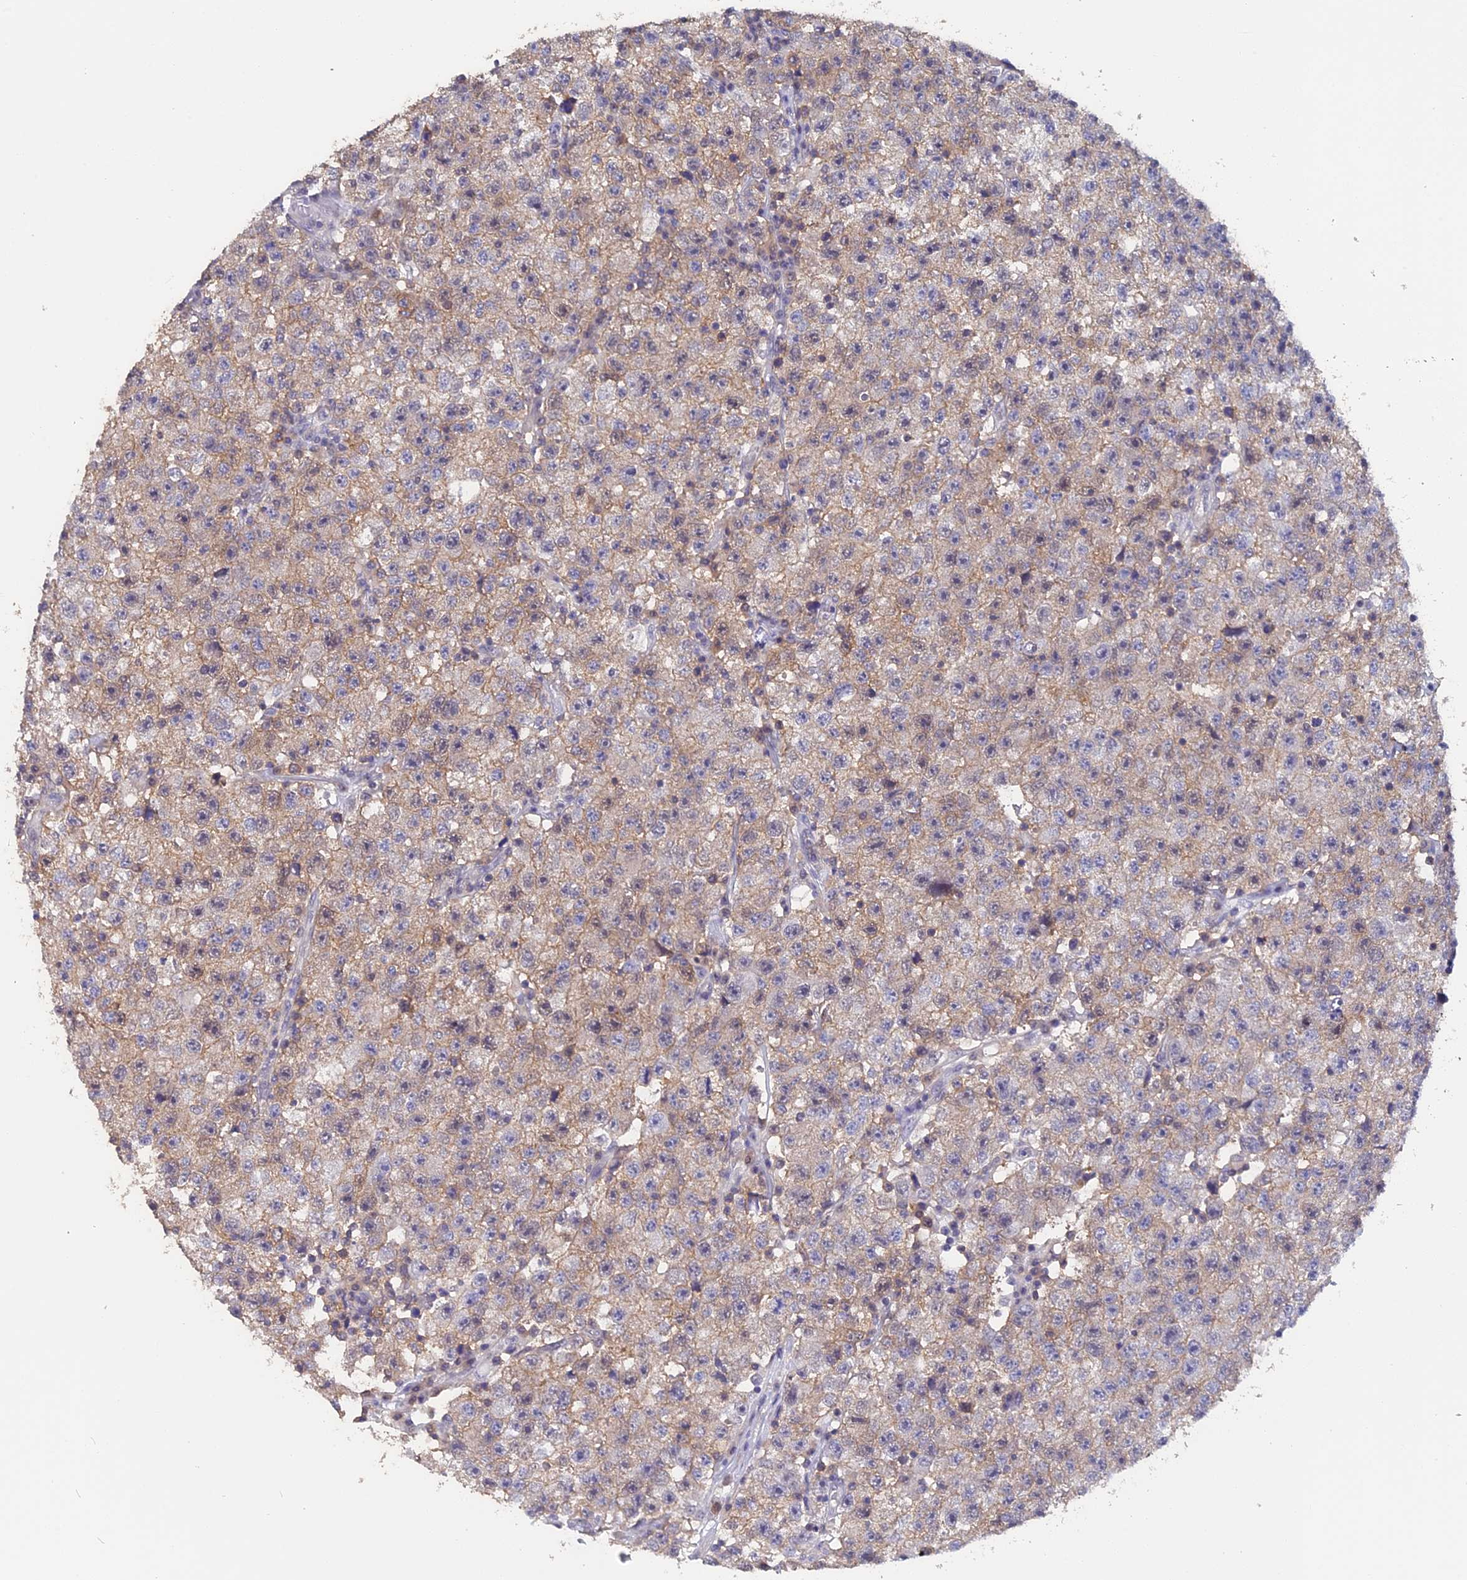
{"staining": {"intensity": "moderate", "quantity": "<25%", "location": "cytoplasmic/membranous"}, "tissue": "testis cancer", "cell_type": "Tumor cells", "image_type": "cancer", "snomed": [{"axis": "morphology", "description": "Seminoma, NOS"}, {"axis": "topography", "description": "Testis"}], "caption": "High-magnification brightfield microscopy of testis seminoma stained with DAB (brown) and counterstained with hematoxylin (blue). tumor cells exhibit moderate cytoplasmic/membranous staining is identified in about<25% of cells.", "gene": "STUB1", "patient": {"sex": "male", "age": 22}}